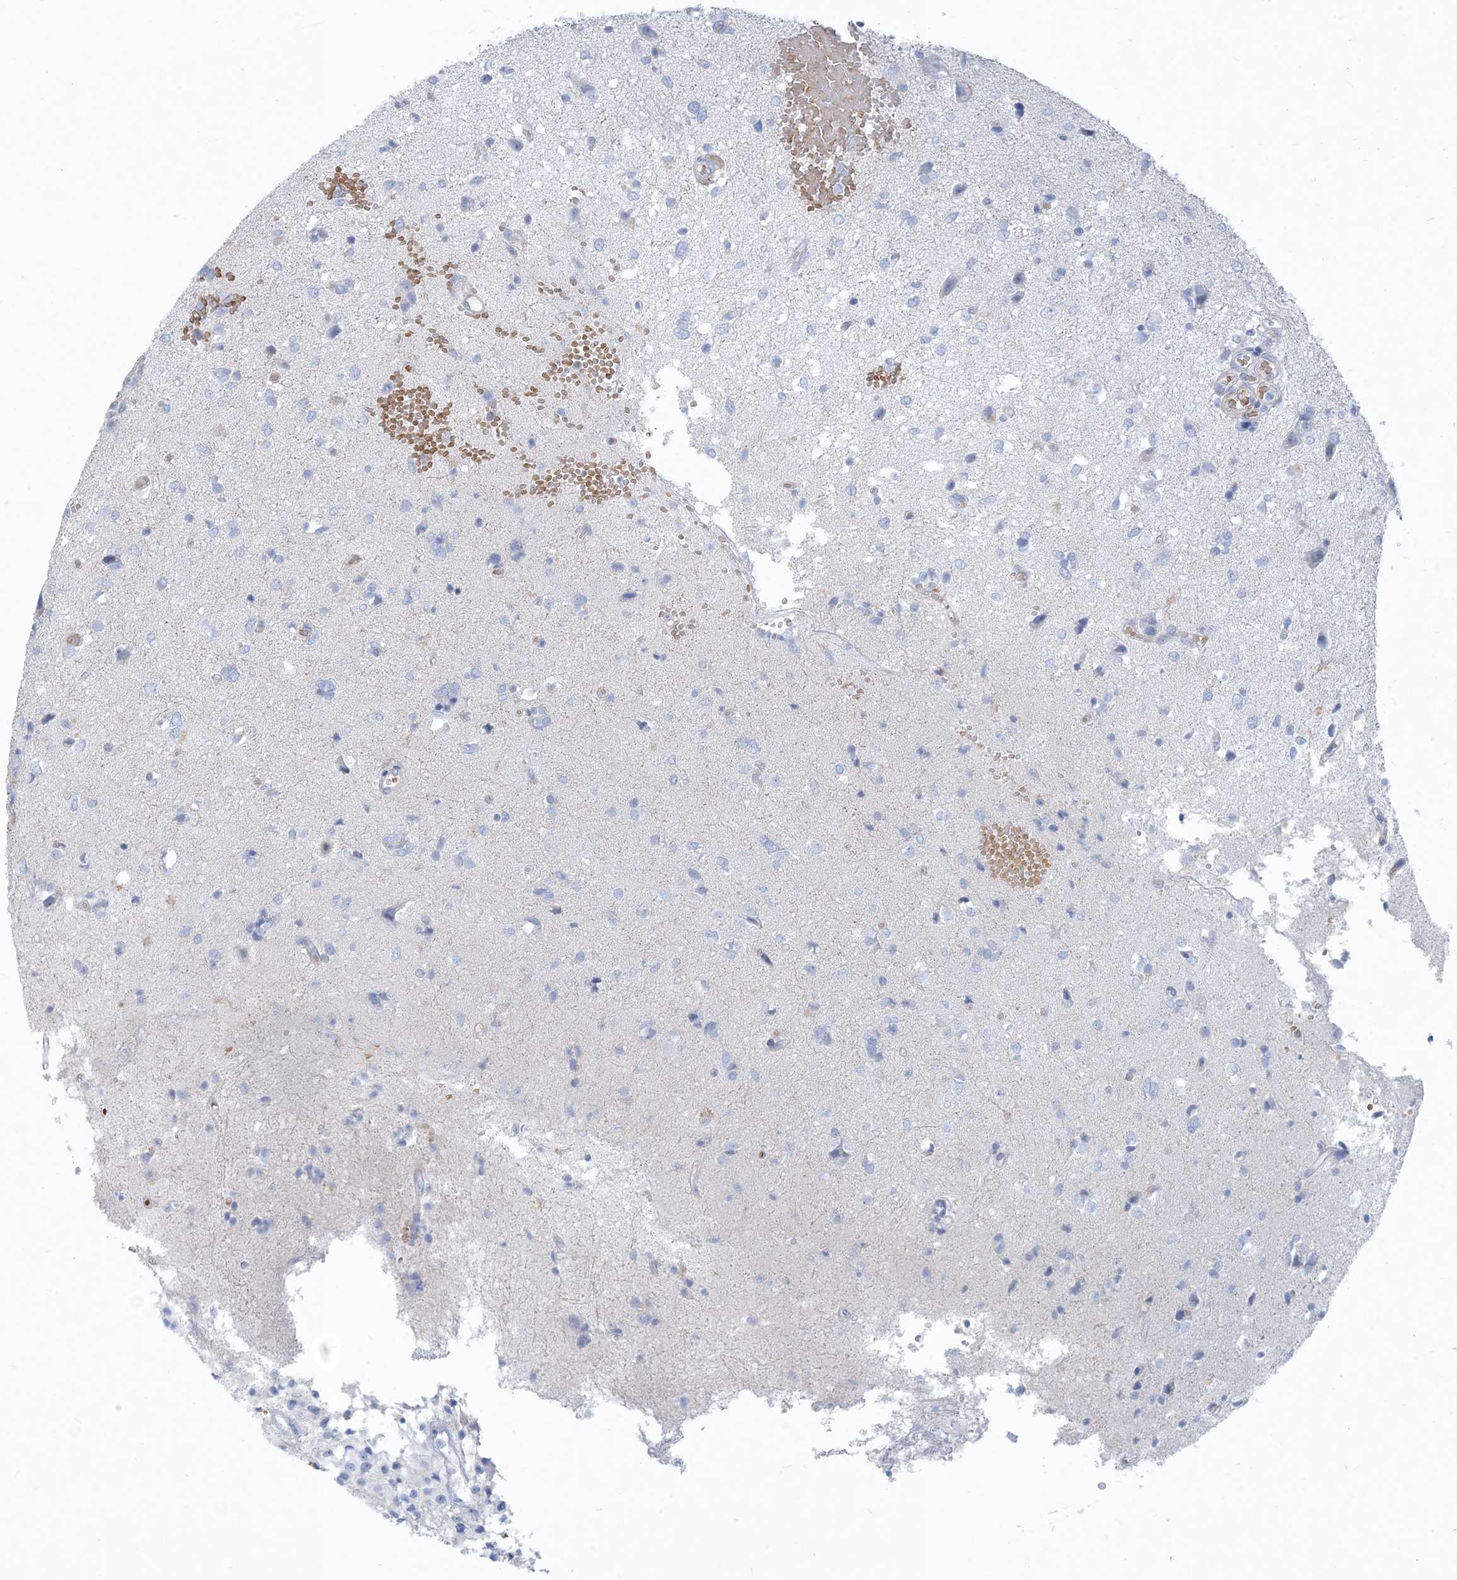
{"staining": {"intensity": "negative", "quantity": "none", "location": "none"}, "tissue": "glioma", "cell_type": "Tumor cells", "image_type": "cancer", "snomed": [{"axis": "morphology", "description": "Glioma, malignant, High grade"}, {"axis": "topography", "description": "Brain"}], "caption": "Immunohistochemical staining of human malignant glioma (high-grade) reveals no significant positivity in tumor cells. The staining was performed using DAB to visualize the protein expression in brown, while the nuclei were stained in blue with hematoxylin (Magnification: 20x).", "gene": "MOXD1", "patient": {"sex": "female", "age": 59}}